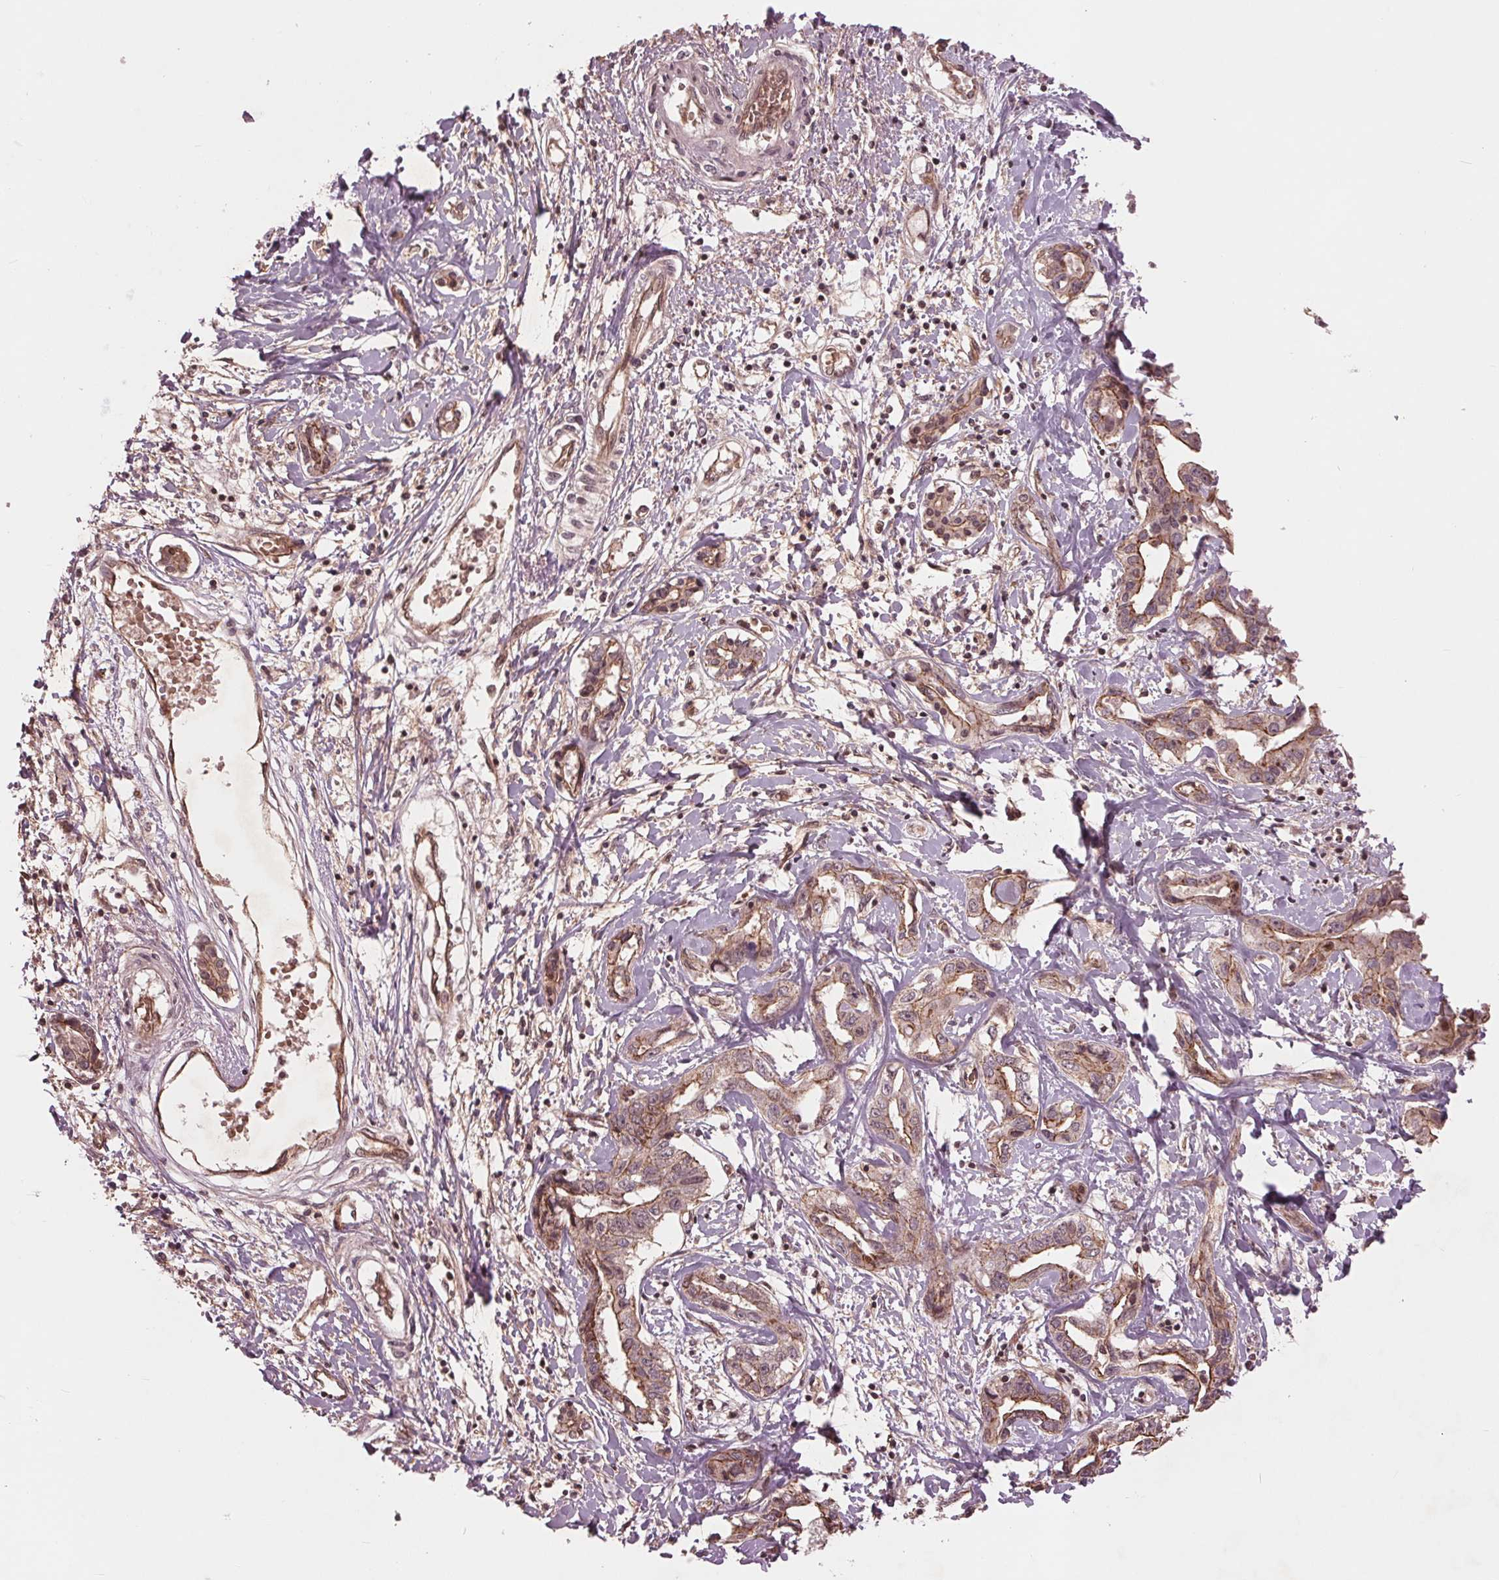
{"staining": {"intensity": "moderate", "quantity": "25%-75%", "location": "cytoplasmic/membranous"}, "tissue": "liver cancer", "cell_type": "Tumor cells", "image_type": "cancer", "snomed": [{"axis": "morphology", "description": "Cholangiocarcinoma"}, {"axis": "topography", "description": "Liver"}], "caption": "This photomicrograph shows immunohistochemistry staining of cholangiocarcinoma (liver), with medium moderate cytoplasmic/membranous staining in approximately 25%-75% of tumor cells.", "gene": "BTBD1", "patient": {"sex": "male", "age": 59}}